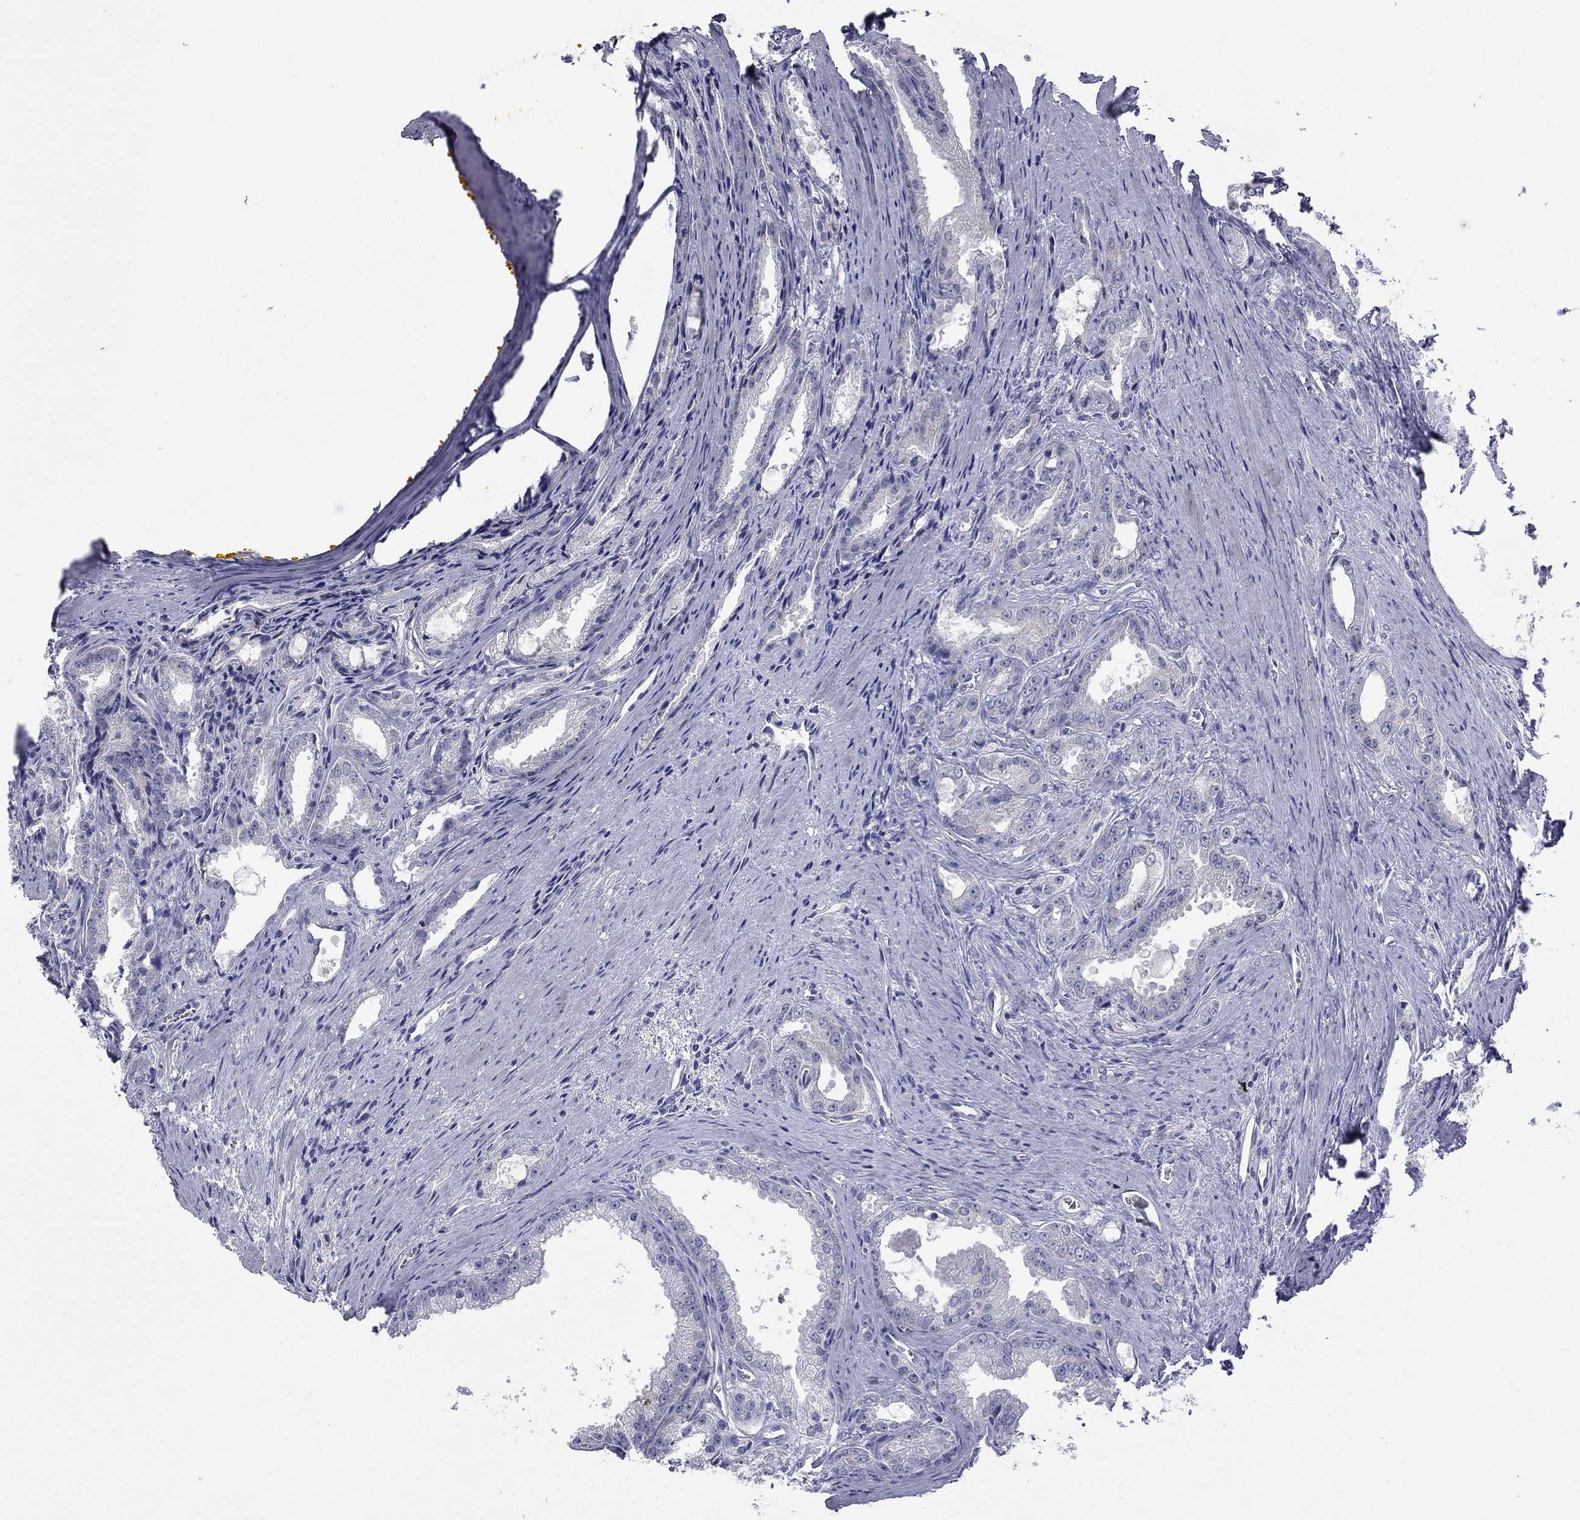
{"staining": {"intensity": "negative", "quantity": "none", "location": "none"}, "tissue": "prostate cancer", "cell_type": "Tumor cells", "image_type": "cancer", "snomed": [{"axis": "morphology", "description": "Adenocarcinoma, NOS"}, {"axis": "morphology", "description": "Adenocarcinoma, High grade"}, {"axis": "topography", "description": "Prostate"}], "caption": "IHC of prostate cancer shows no staining in tumor cells.", "gene": "ABCB4", "patient": {"sex": "male", "age": 70}}